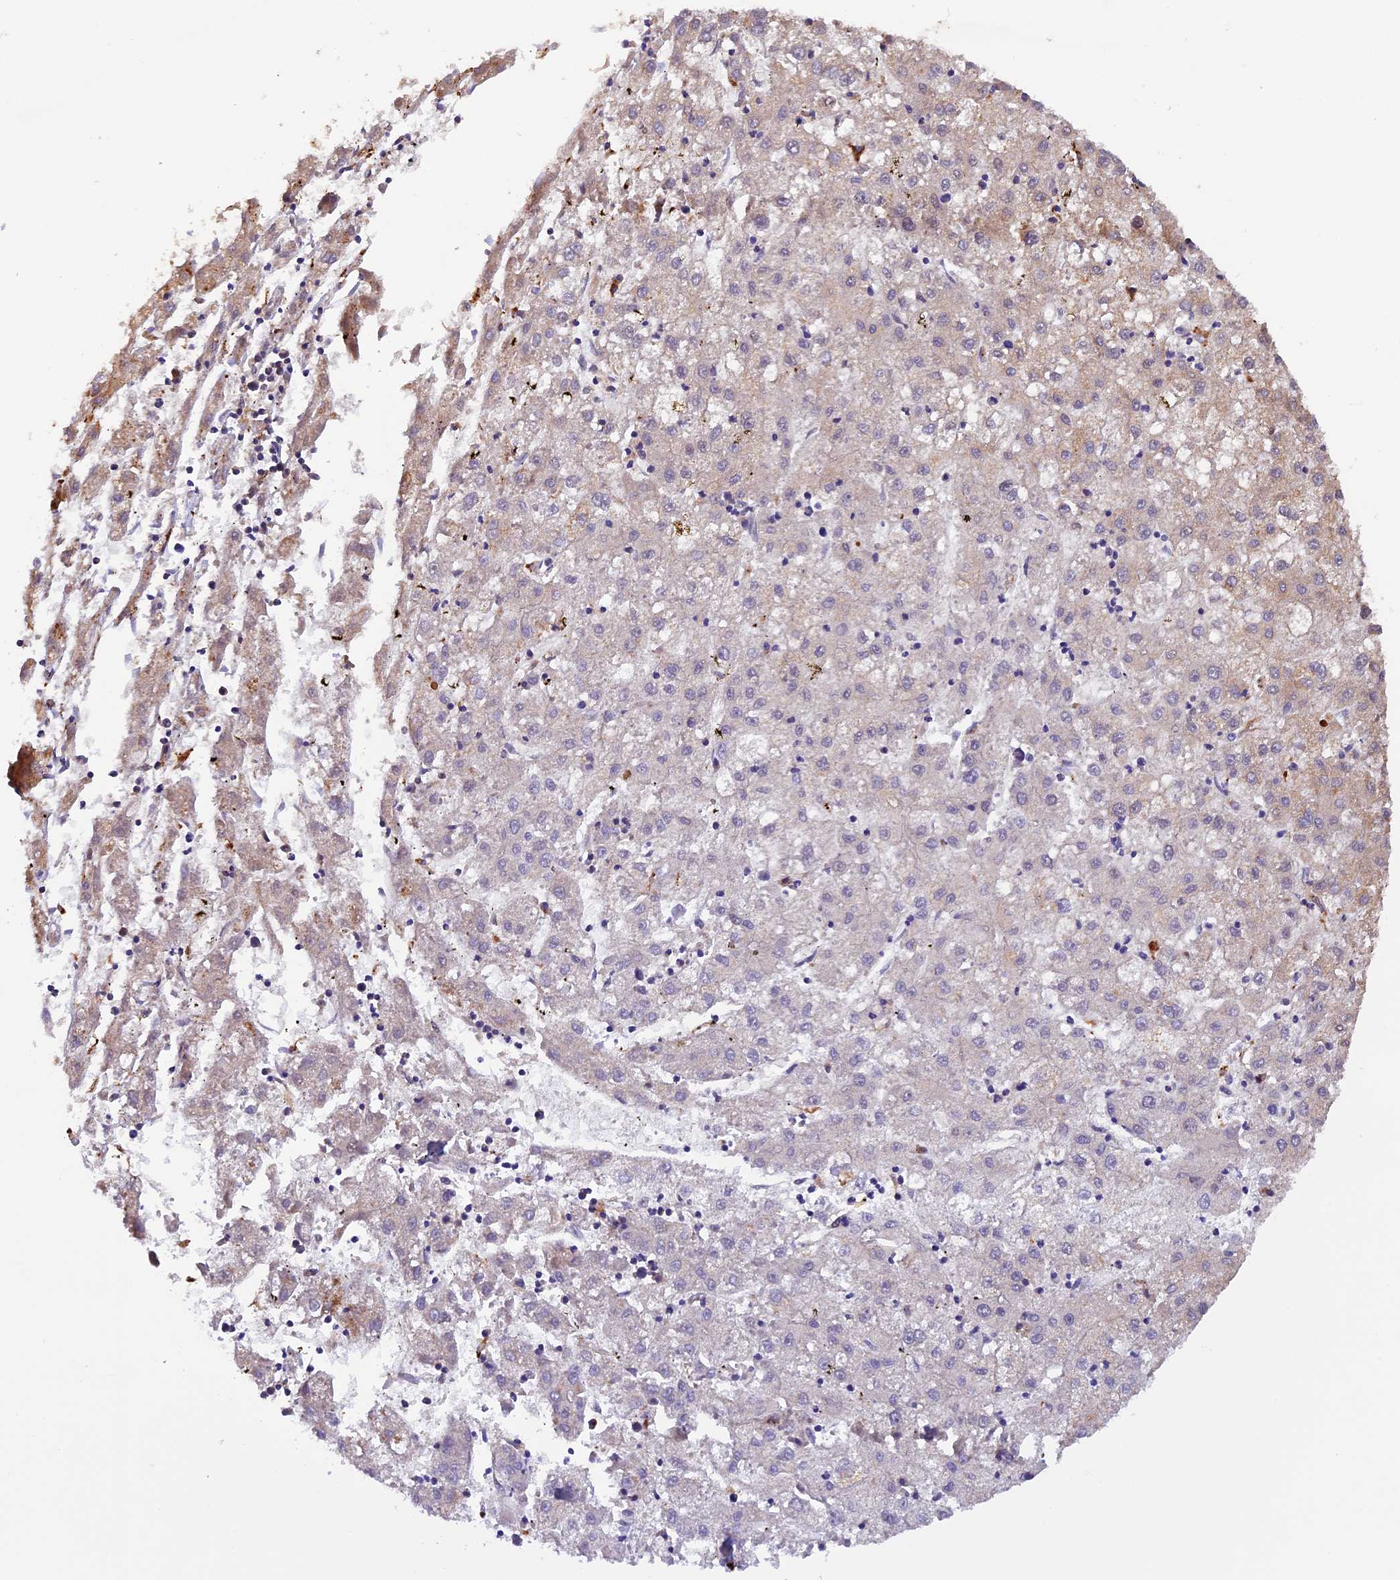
{"staining": {"intensity": "weak", "quantity": "<25%", "location": "cytoplasmic/membranous"}, "tissue": "liver cancer", "cell_type": "Tumor cells", "image_type": "cancer", "snomed": [{"axis": "morphology", "description": "Carcinoma, Hepatocellular, NOS"}, {"axis": "topography", "description": "Liver"}], "caption": "Immunohistochemistry (IHC) of human liver cancer reveals no positivity in tumor cells. Nuclei are stained in blue.", "gene": "METTL22", "patient": {"sex": "male", "age": 72}}